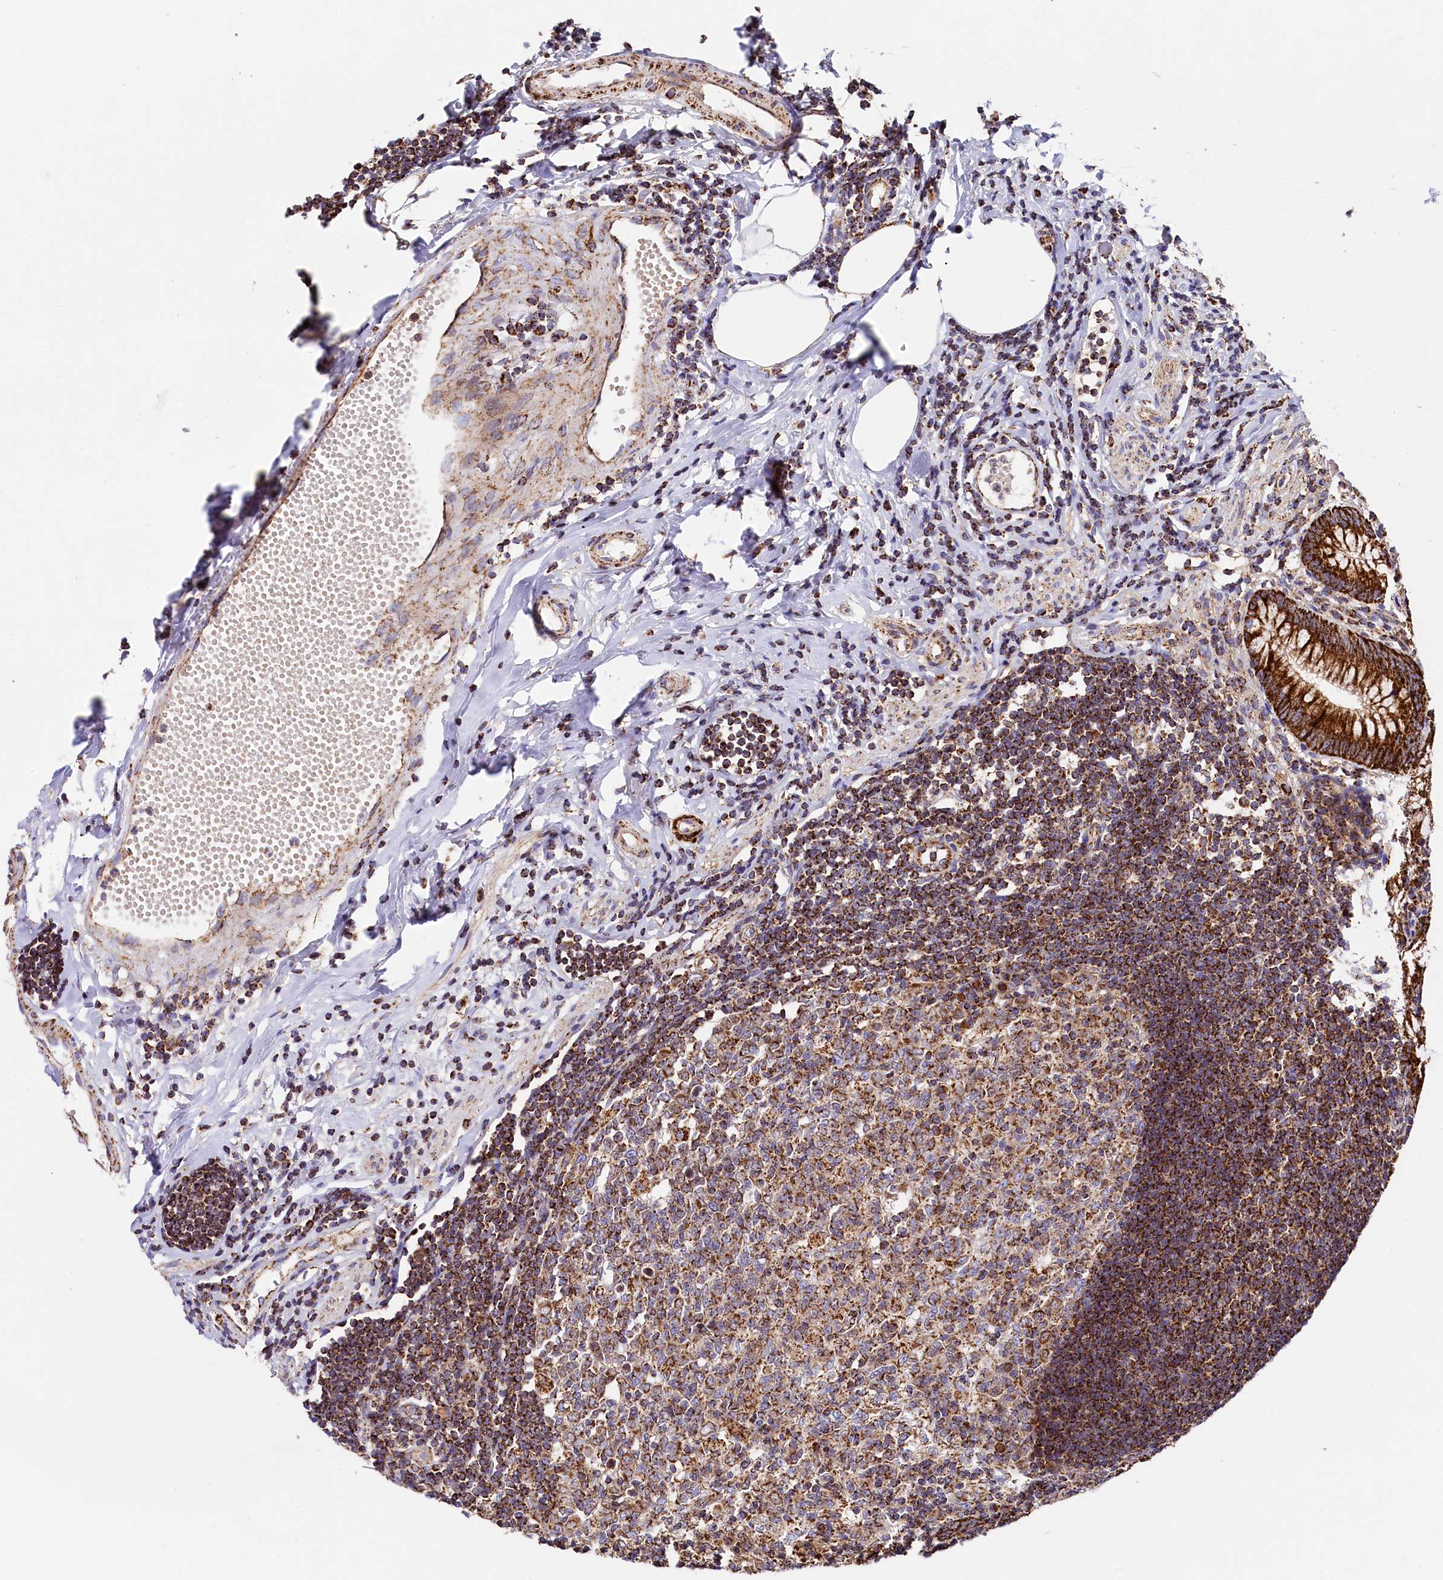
{"staining": {"intensity": "strong", "quantity": ">75%", "location": "cytoplasmic/membranous"}, "tissue": "appendix", "cell_type": "Glandular cells", "image_type": "normal", "snomed": [{"axis": "morphology", "description": "Normal tissue, NOS"}, {"axis": "topography", "description": "Appendix"}], "caption": "Glandular cells display strong cytoplasmic/membranous staining in about >75% of cells in benign appendix. The staining is performed using DAB (3,3'-diaminobenzidine) brown chromogen to label protein expression. The nuclei are counter-stained blue using hematoxylin.", "gene": "CLYBL", "patient": {"sex": "female", "age": 54}}